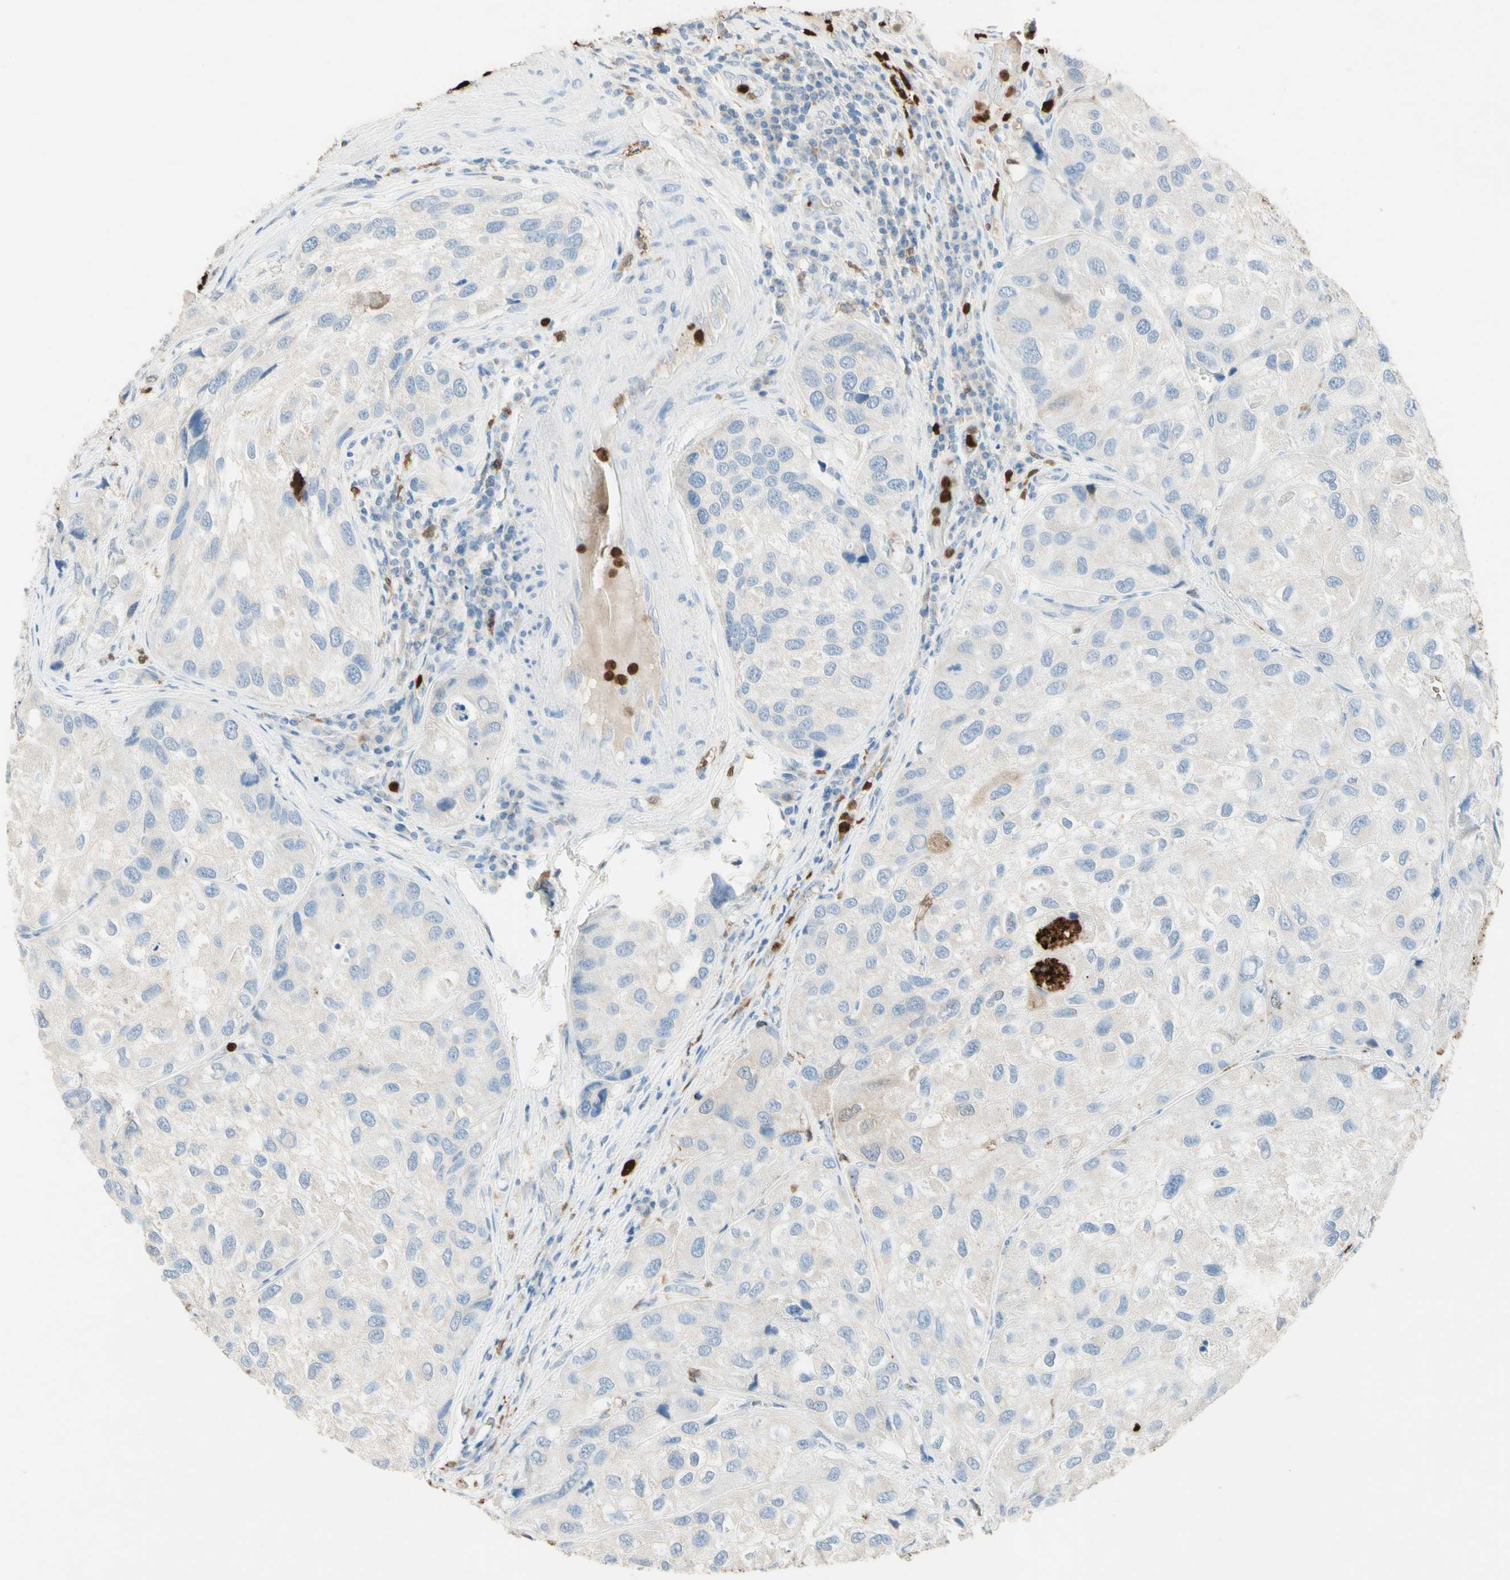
{"staining": {"intensity": "negative", "quantity": "none", "location": "none"}, "tissue": "urothelial cancer", "cell_type": "Tumor cells", "image_type": "cancer", "snomed": [{"axis": "morphology", "description": "Urothelial carcinoma, High grade"}, {"axis": "topography", "description": "Urinary bladder"}], "caption": "Tumor cells are negative for brown protein staining in high-grade urothelial carcinoma. (DAB (3,3'-diaminobenzidine) immunohistochemistry (IHC) visualized using brightfield microscopy, high magnification).", "gene": "NFKBIZ", "patient": {"sex": "female", "age": 64}}